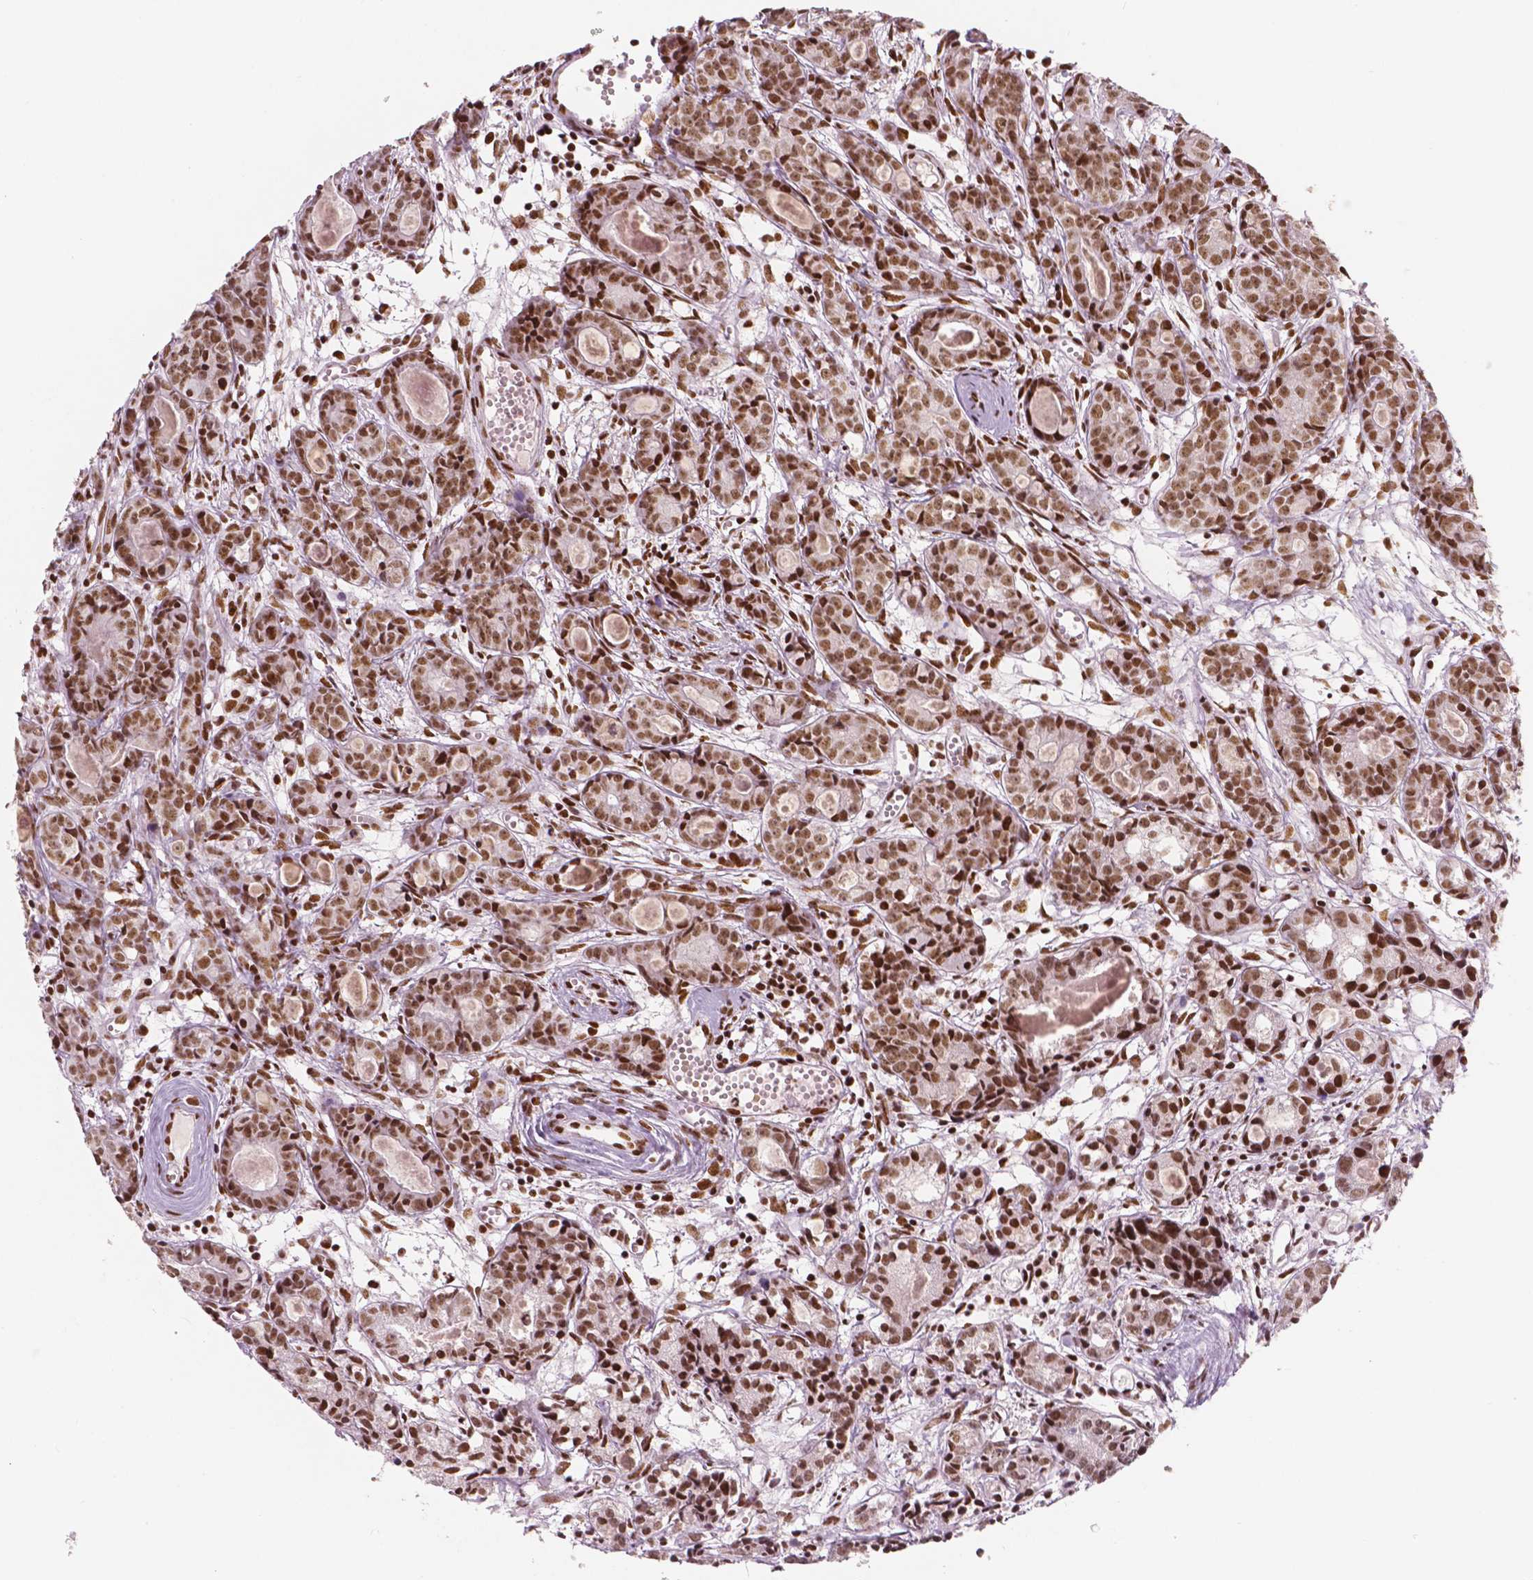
{"staining": {"intensity": "moderate", "quantity": ">75%", "location": "nuclear"}, "tissue": "prostate cancer", "cell_type": "Tumor cells", "image_type": "cancer", "snomed": [{"axis": "morphology", "description": "Adenocarcinoma, Medium grade"}, {"axis": "topography", "description": "Prostate"}], "caption": "Protein staining by IHC reveals moderate nuclear positivity in approximately >75% of tumor cells in prostate cancer.", "gene": "BRD4", "patient": {"sex": "male", "age": 74}}